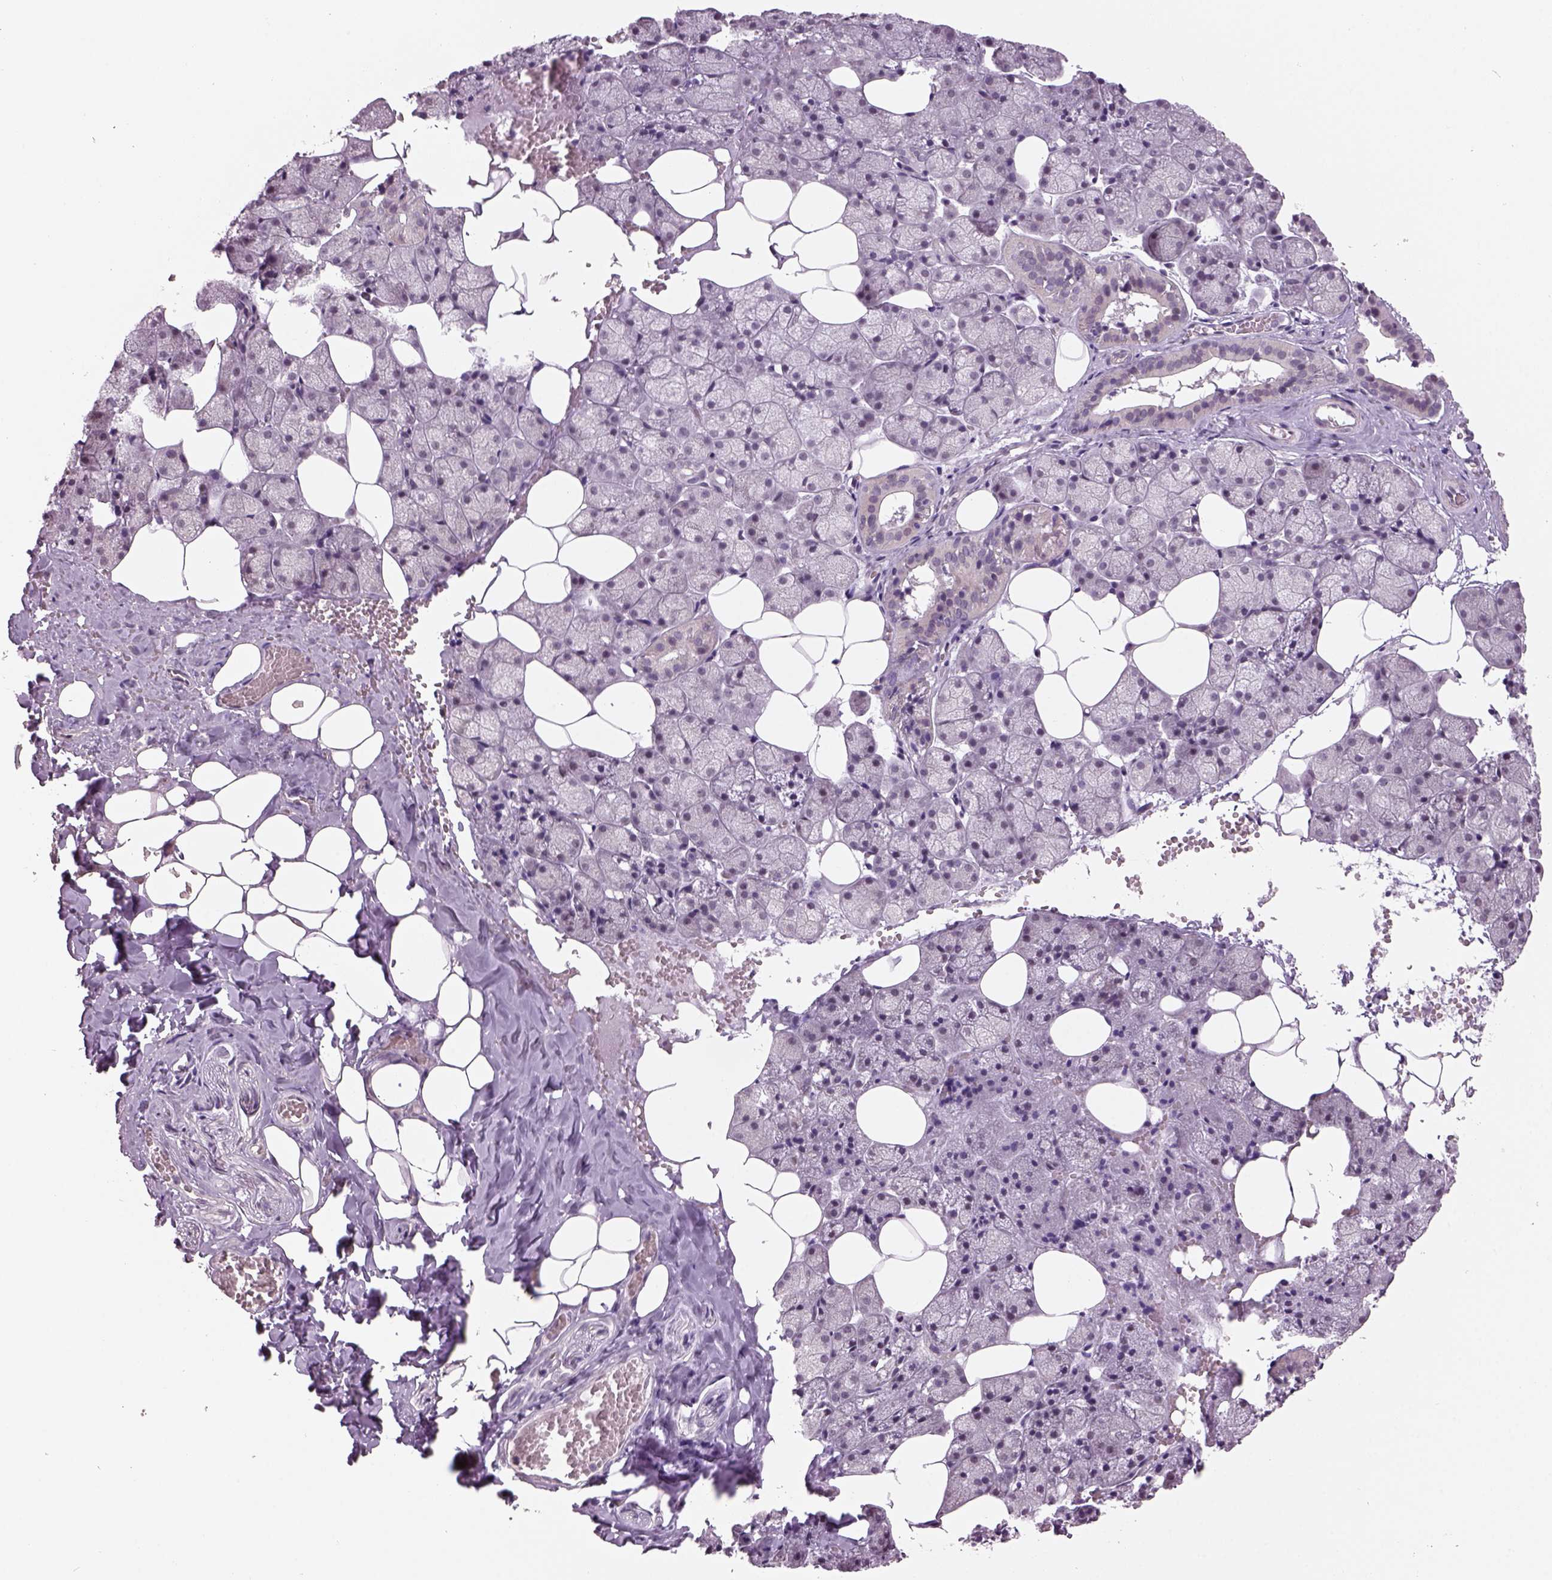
{"staining": {"intensity": "negative", "quantity": "none", "location": "none"}, "tissue": "salivary gland", "cell_type": "Glandular cells", "image_type": "normal", "snomed": [{"axis": "morphology", "description": "Normal tissue, NOS"}, {"axis": "topography", "description": "Salivary gland"}], "caption": "Immunohistochemical staining of benign human salivary gland shows no significant positivity in glandular cells.", "gene": "NAT8B", "patient": {"sex": "male", "age": 38}}